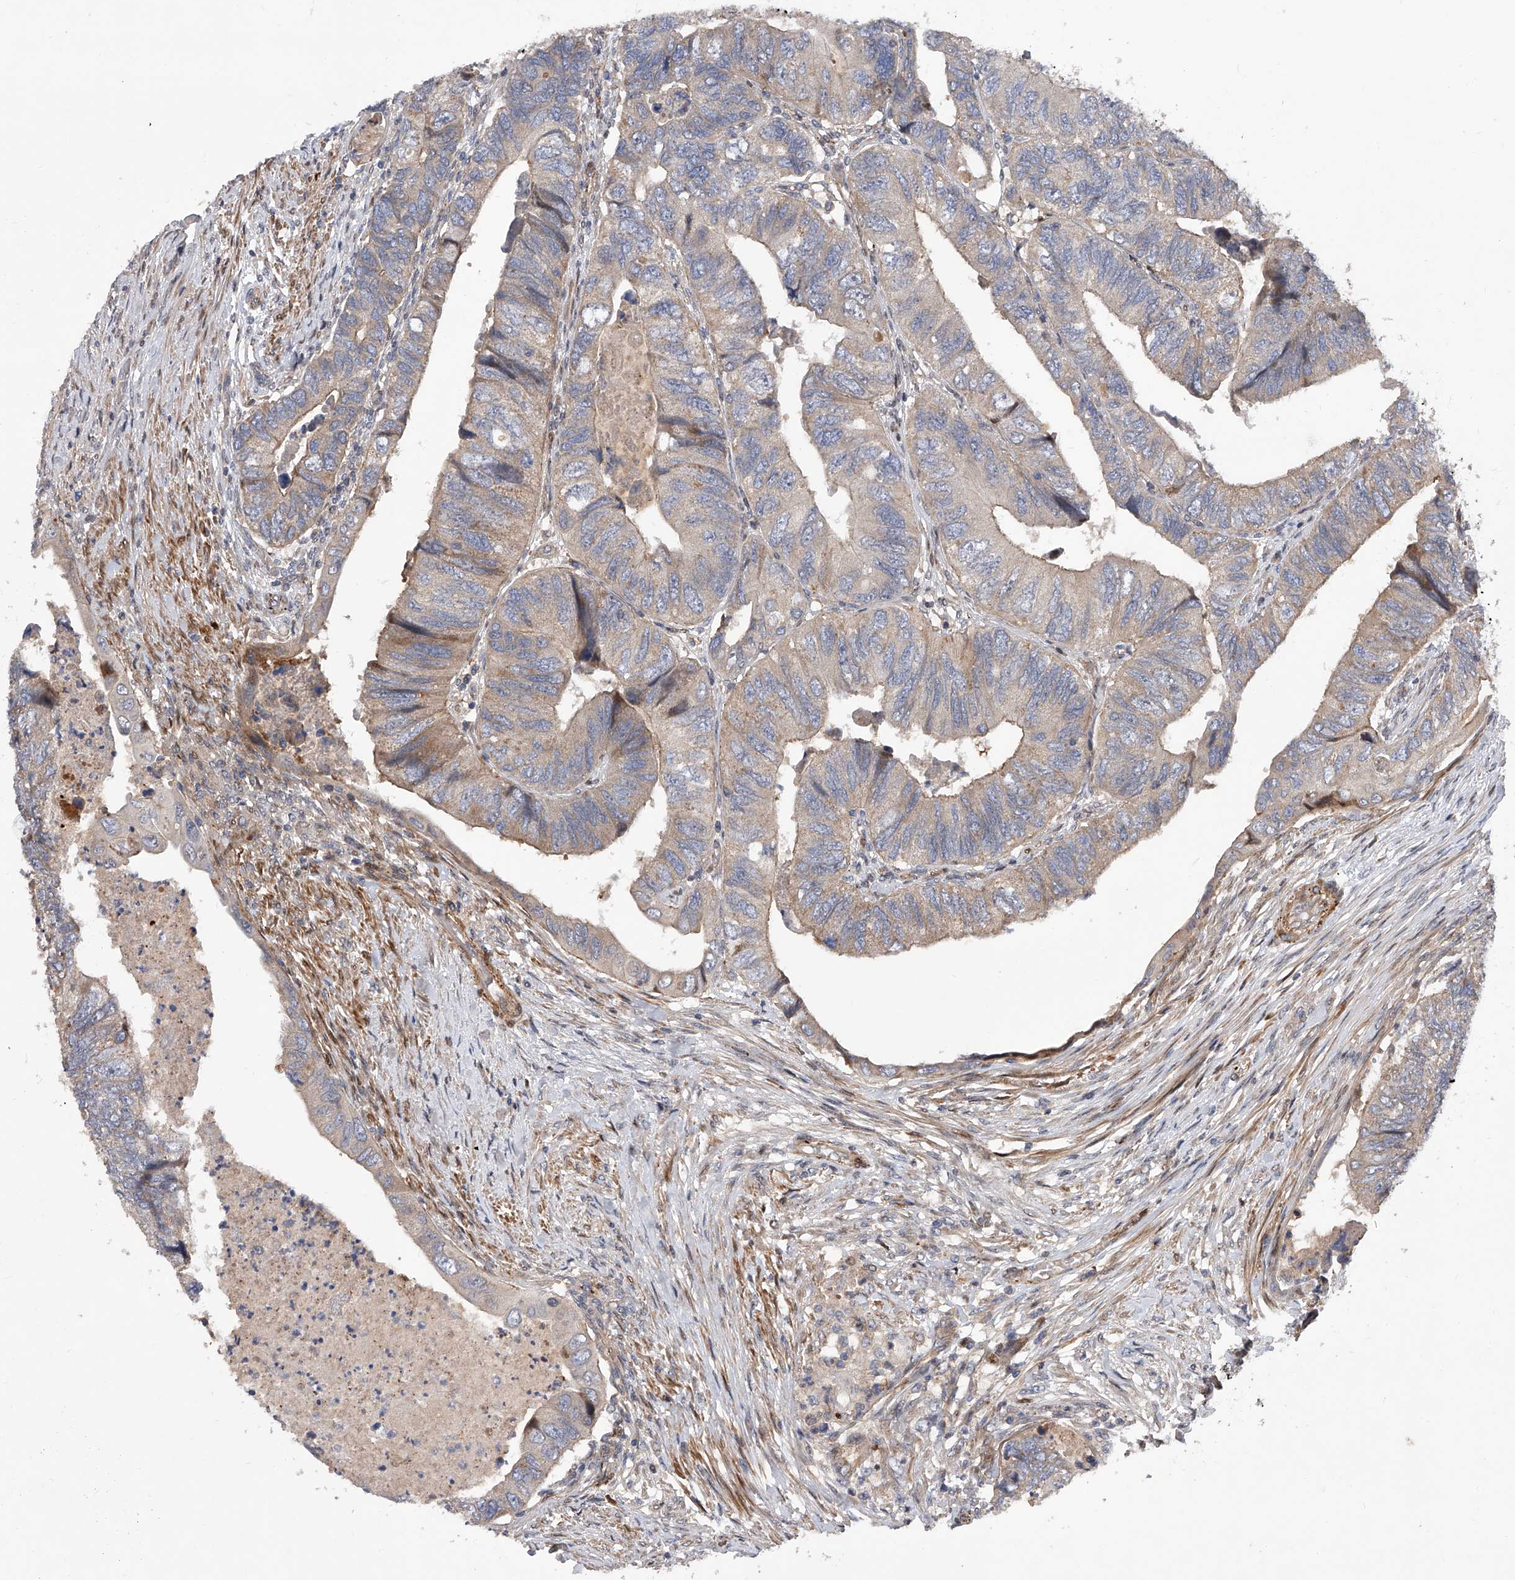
{"staining": {"intensity": "weak", "quantity": "25%-75%", "location": "cytoplasmic/membranous"}, "tissue": "colorectal cancer", "cell_type": "Tumor cells", "image_type": "cancer", "snomed": [{"axis": "morphology", "description": "Adenocarcinoma, NOS"}, {"axis": "topography", "description": "Rectum"}], "caption": "IHC of colorectal adenocarcinoma shows low levels of weak cytoplasmic/membranous staining in about 25%-75% of tumor cells.", "gene": "PDSS2", "patient": {"sex": "male", "age": 63}}